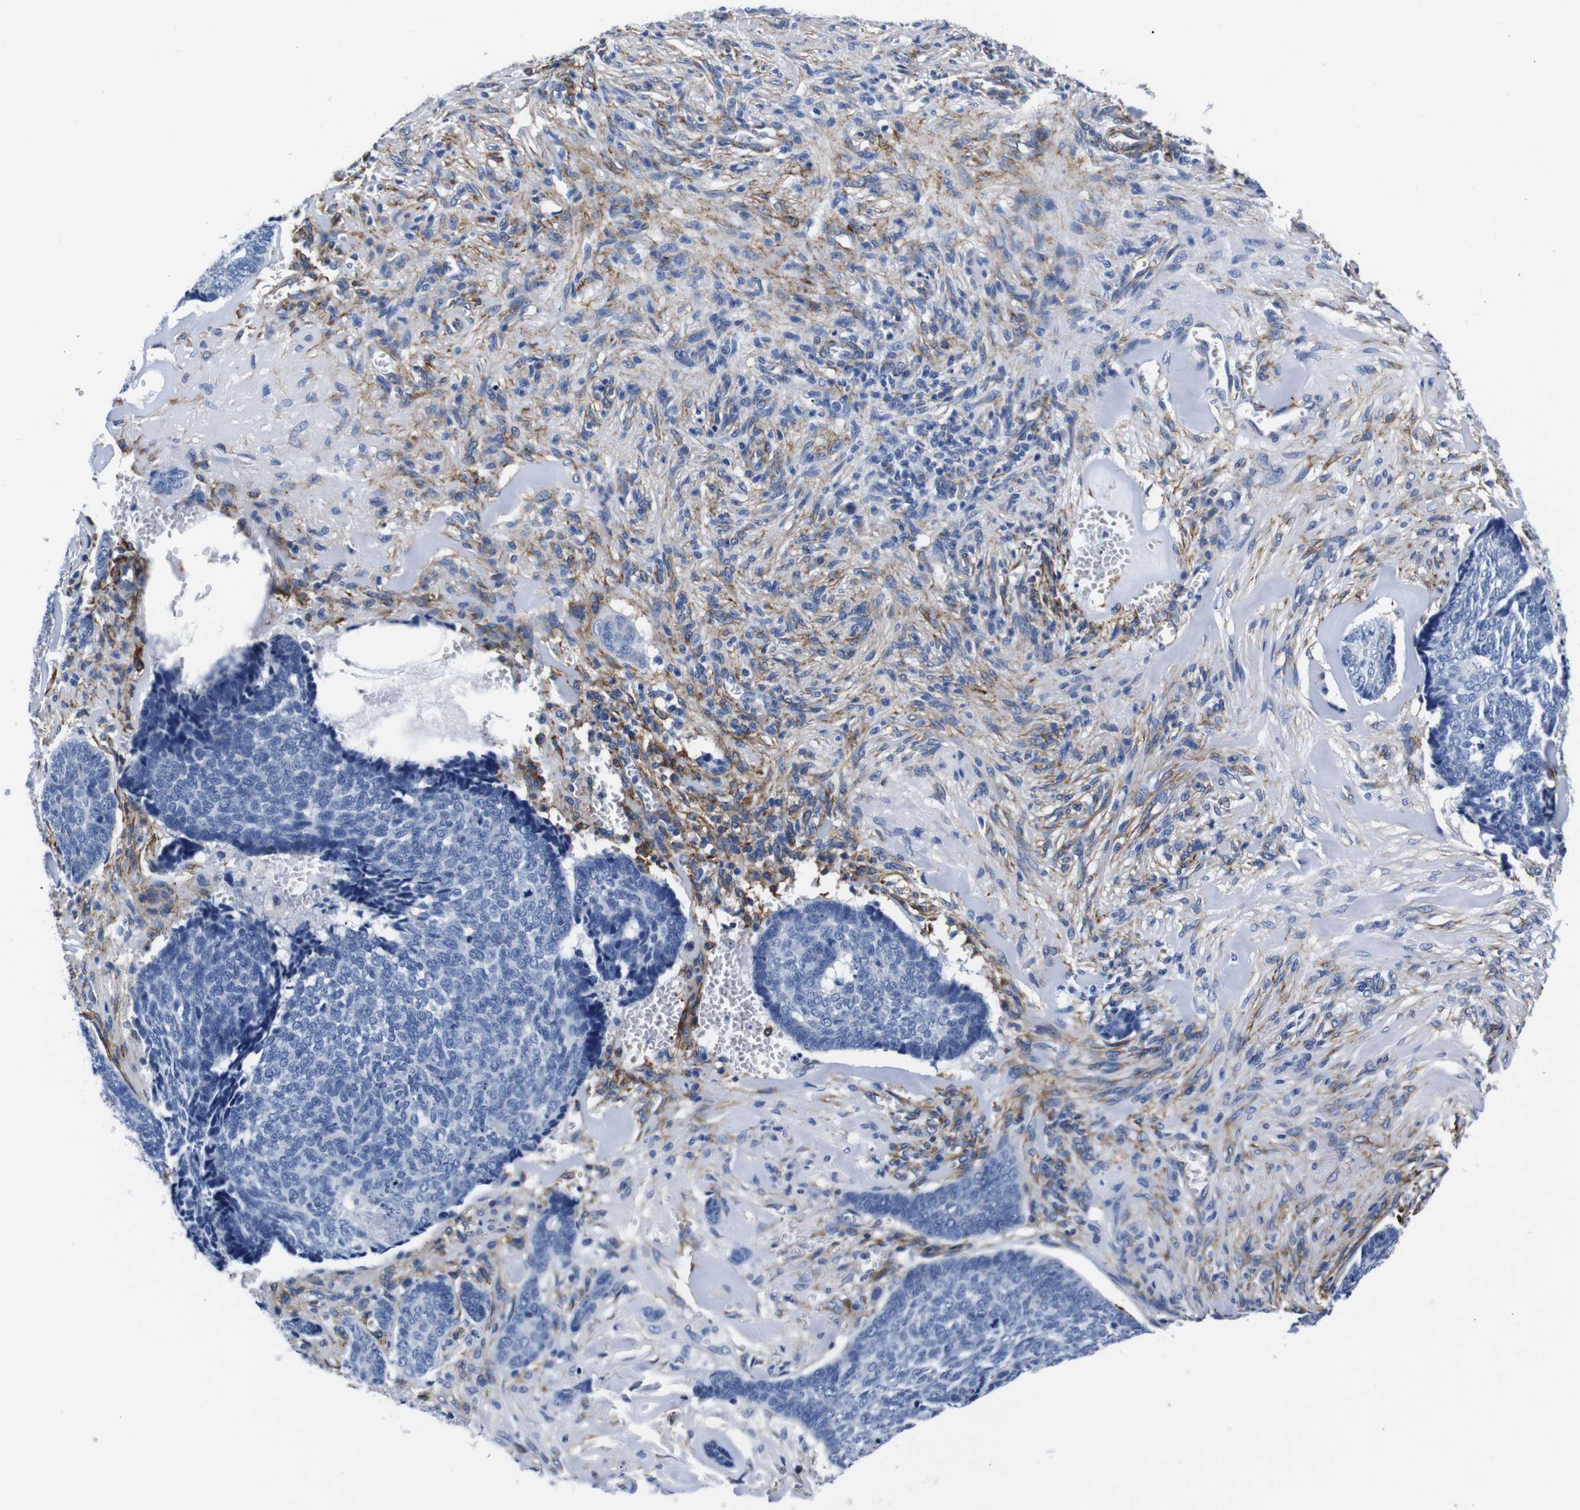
{"staining": {"intensity": "negative", "quantity": "none", "location": "none"}, "tissue": "skin cancer", "cell_type": "Tumor cells", "image_type": "cancer", "snomed": [{"axis": "morphology", "description": "Basal cell carcinoma"}, {"axis": "topography", "description": "Skin"}], "caption": "This image is of skin cancer stained with immunohistochemistry (IHC) to label a protein in brown with the nuclei are counter-stained blue. There is no positivity in tumor cells. (DAB immunohistochemistry visualized using brightfield microscopy, high magnification).", "gene": "LRIG1", "patient": {"sex": "male", "age": 84}}